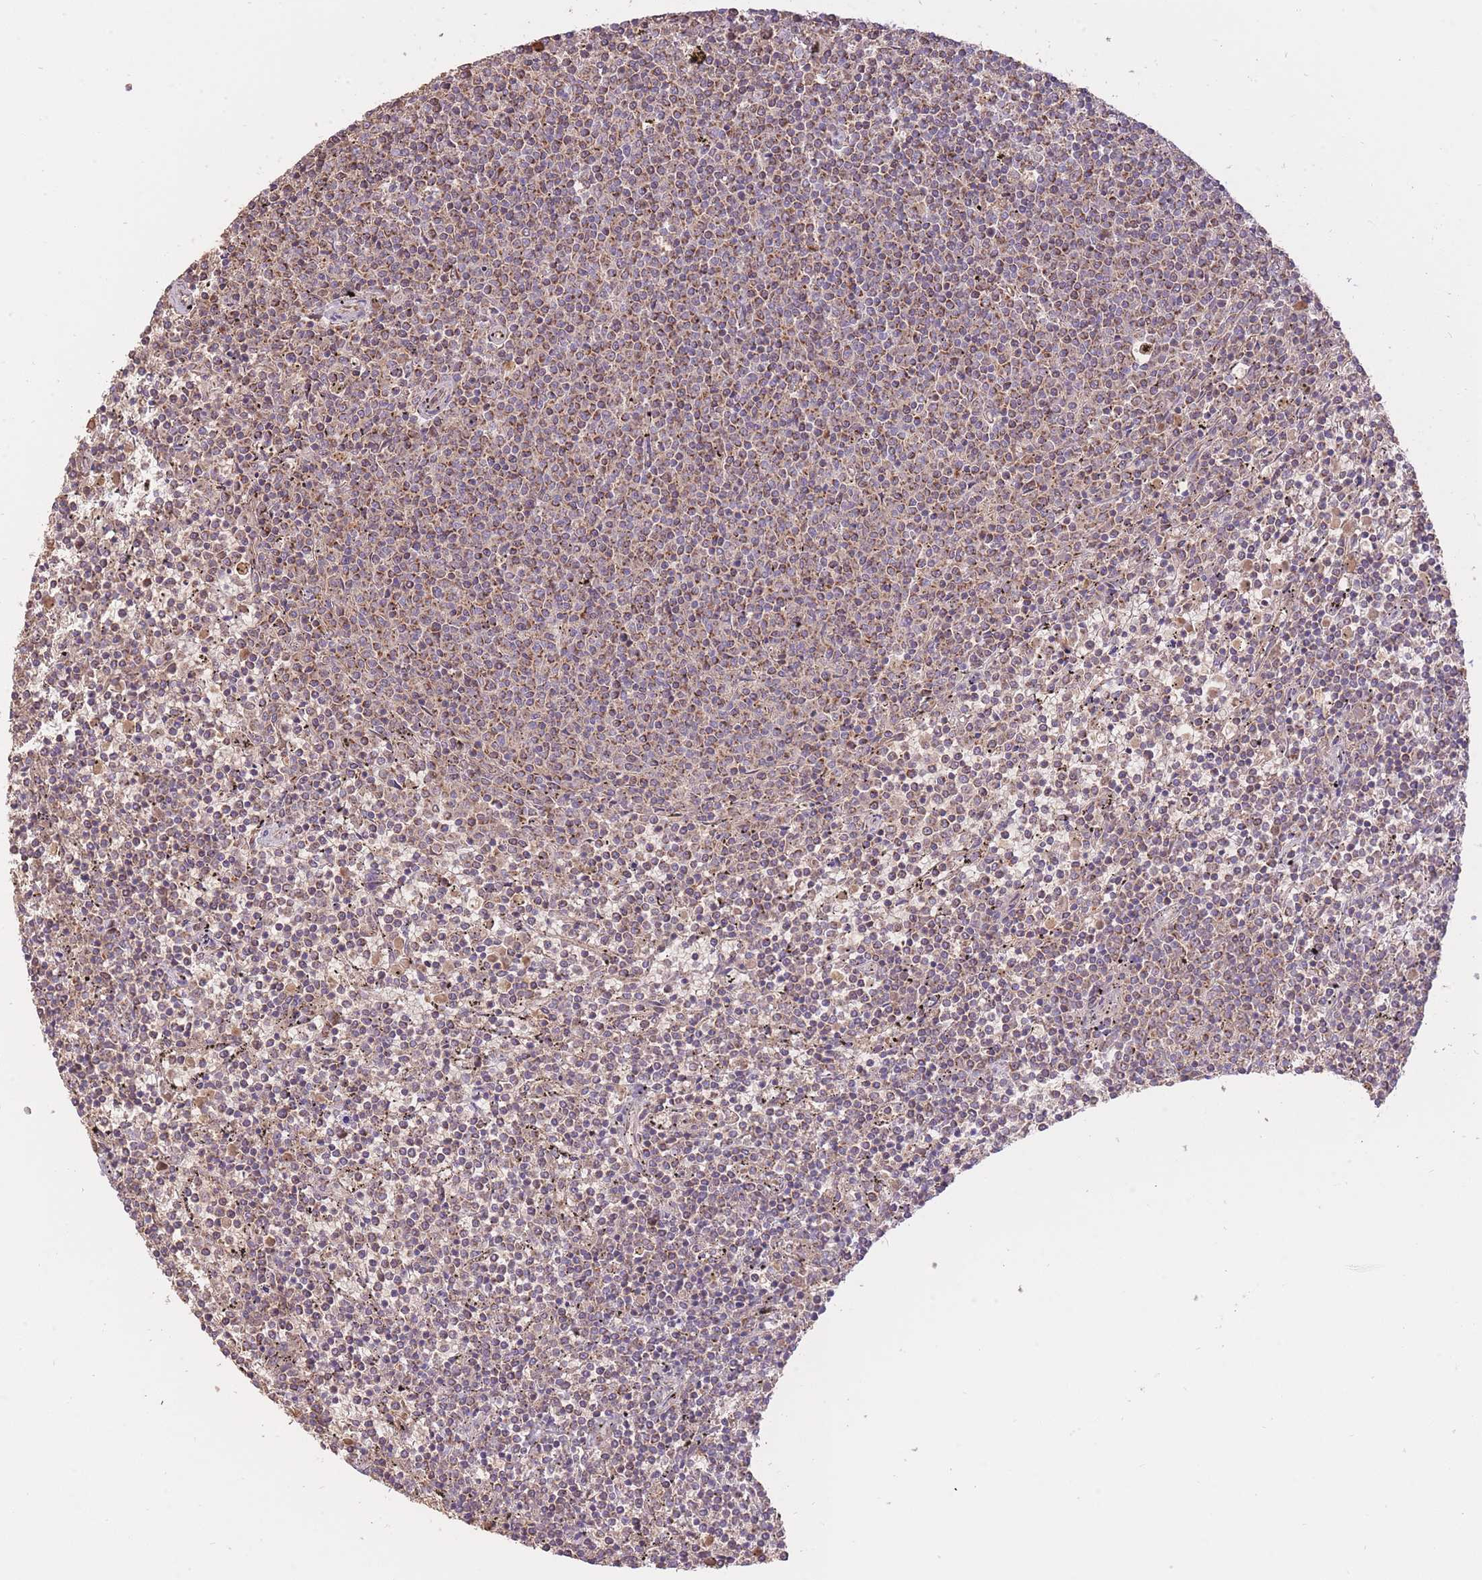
{"staining": {"intensity": "weak", "quantity": ">75%", "location": "cytoplasmic/membranous"}, "tissue": "lymphoma", "cell_type": "Tumor cells", "image_type": "cancer", "snomed": [{"axis": "morphology", "description": "Malignant lymphoma, non-Hodgkin's type, Low grade"}, {"axis": "topography", "description": "Spleen"}], "caption": "Immunohistochemistry of human low-grade malignant lymphoma, non-Hodgkin's type shows low levels of weak cytoplasmic/membranous staining in about >75% of tumor cells. The protein of interest is shown in brown color, while the nuclei are stained blue.", "gene": "PREP", "patient": {"sex": "female", "age": 50}}